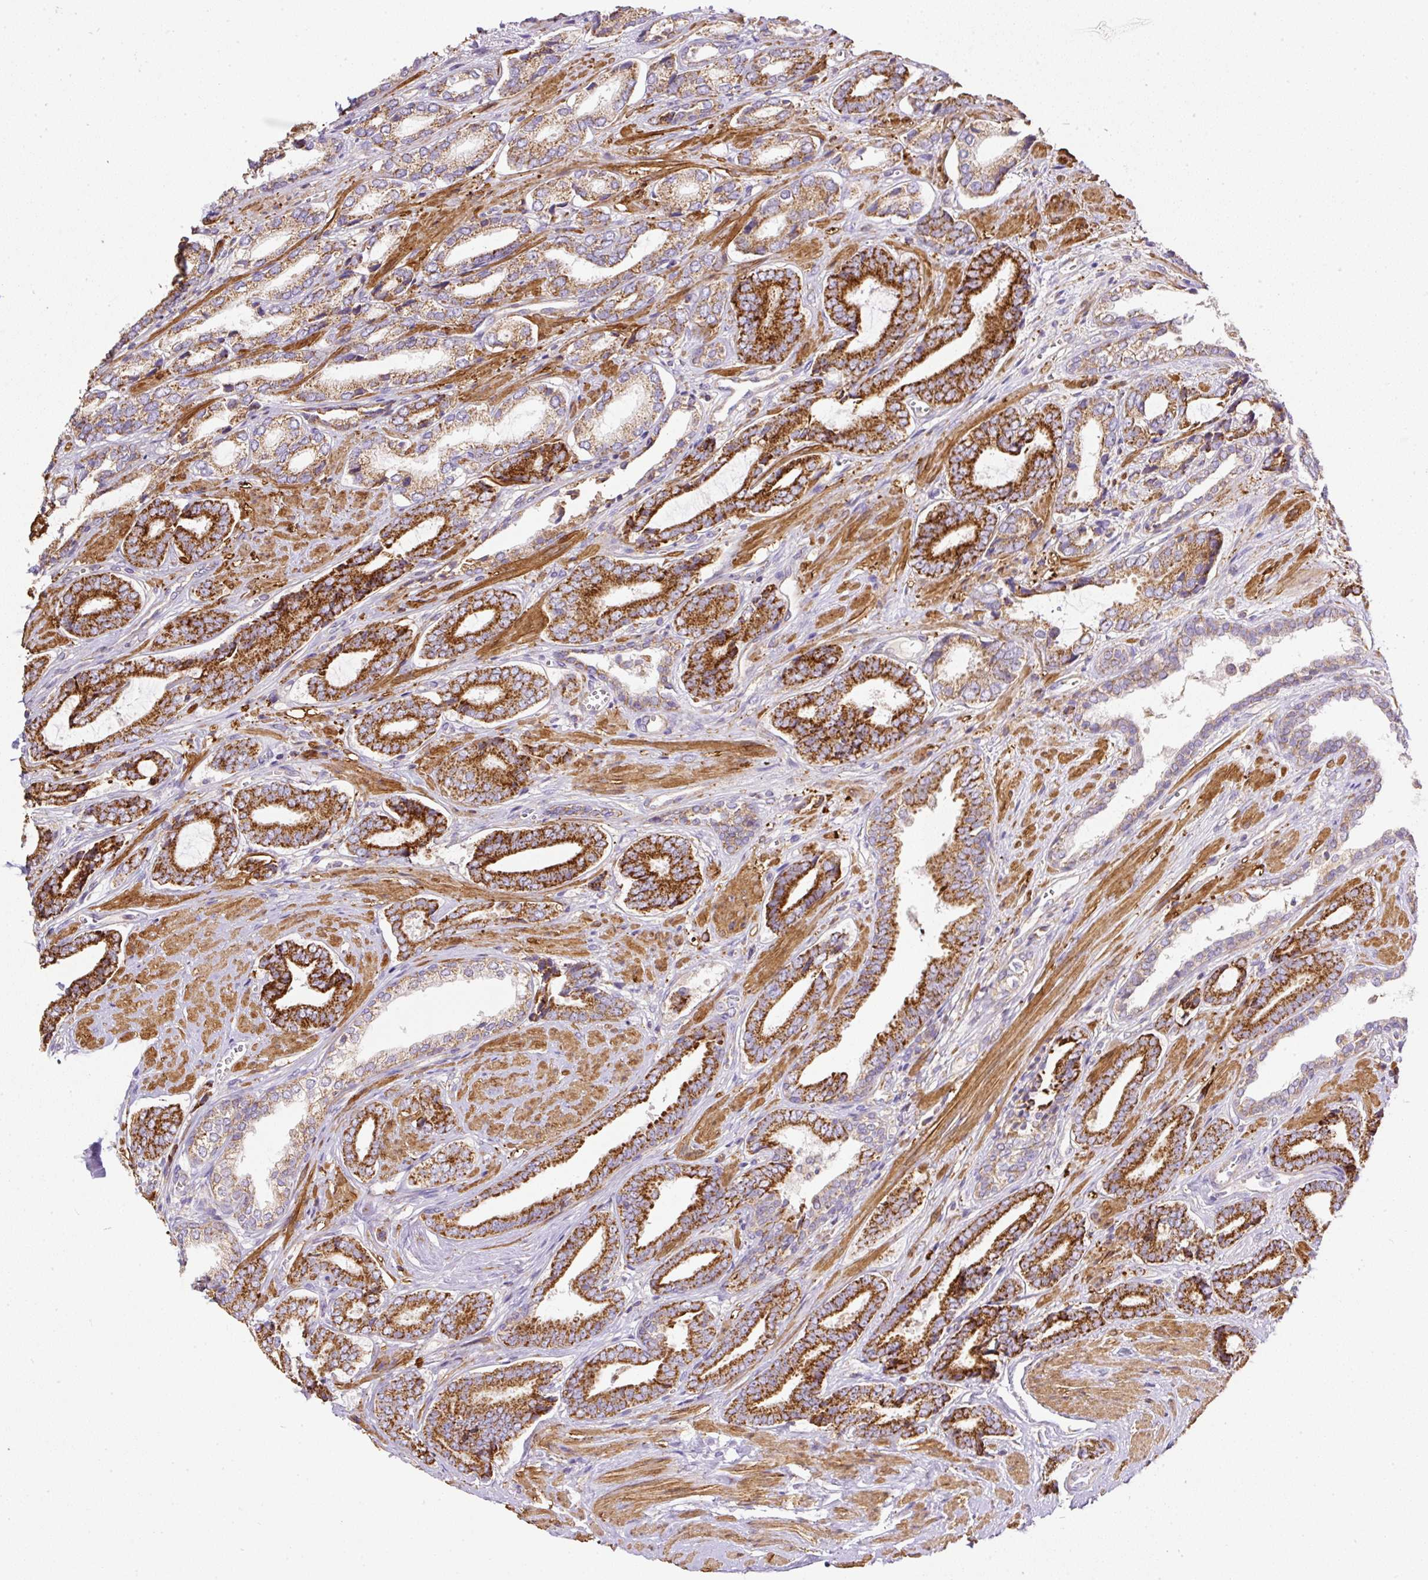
{"staining": {"intensity": "strong", "quantity": ">75%", "location": "cytoplasmic/membranous"}, "tissue": "prostate cancer", "cell_type": "Tumor cells", "image_type": "cancer", "snomed": [{"axis": "morphology", "description": "Adenocarcinoma, NOS"}, {"axis": "topography", "description": "Prostate and seminal vesicle, NOS"}], "caption": "Human adenocarcinoma (prostate) stained for a protein (brown) exhibits strong cytoplasmic/membranous positive positivity in approximately >75% of tumor cells.", "gene": "NDUFAF2", "patient": {"sex": "male", "age": 76}}